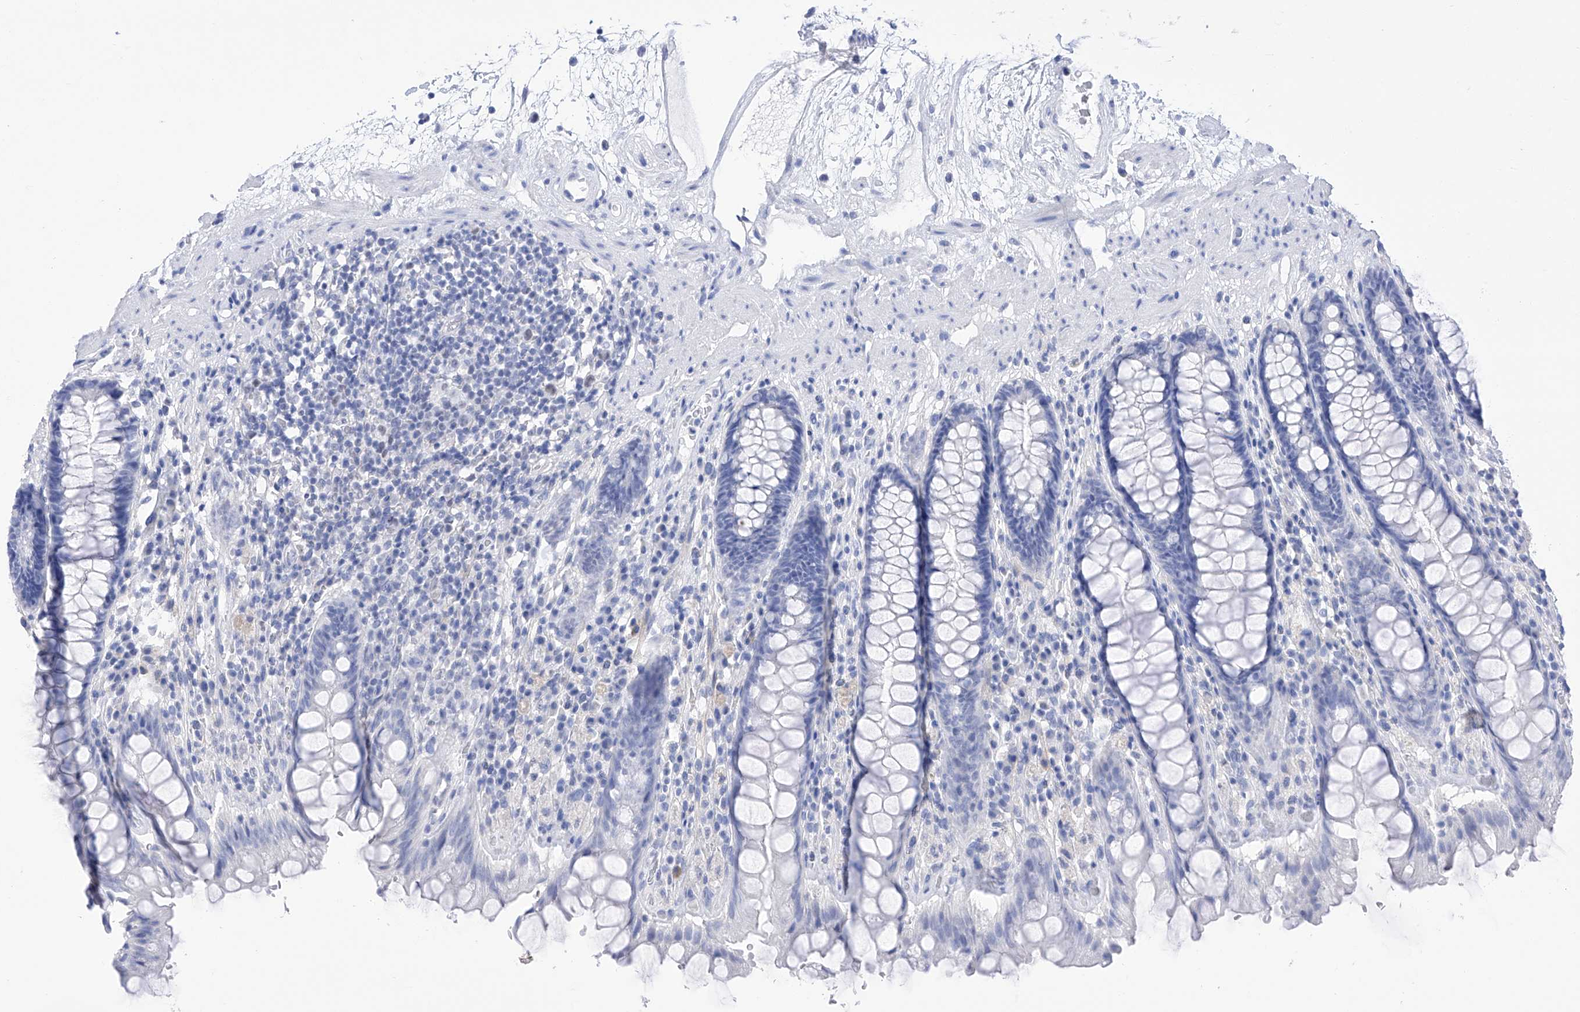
{"staining": {"intensity": "negative", "quantity": "none", "location": "none"}, "tissue": "rectum", "cell_type": "Glandular cells", "image_type": "normal", "snomed": [{"axis": "morphology", "description": "Normal tissue, NOS"}, {"axis": "topography", "description": "Rectum"}], "caption": "Glandular cells show no significant protein staining in unremarkable rectum. Brightfield microscopy of immunohistochemistry (IHC) stained with DAB (brown) and hematoxylin (blue), captured at high magnification.", "gene": "FLG", "patient": {"sex": "male", "age": 64}}